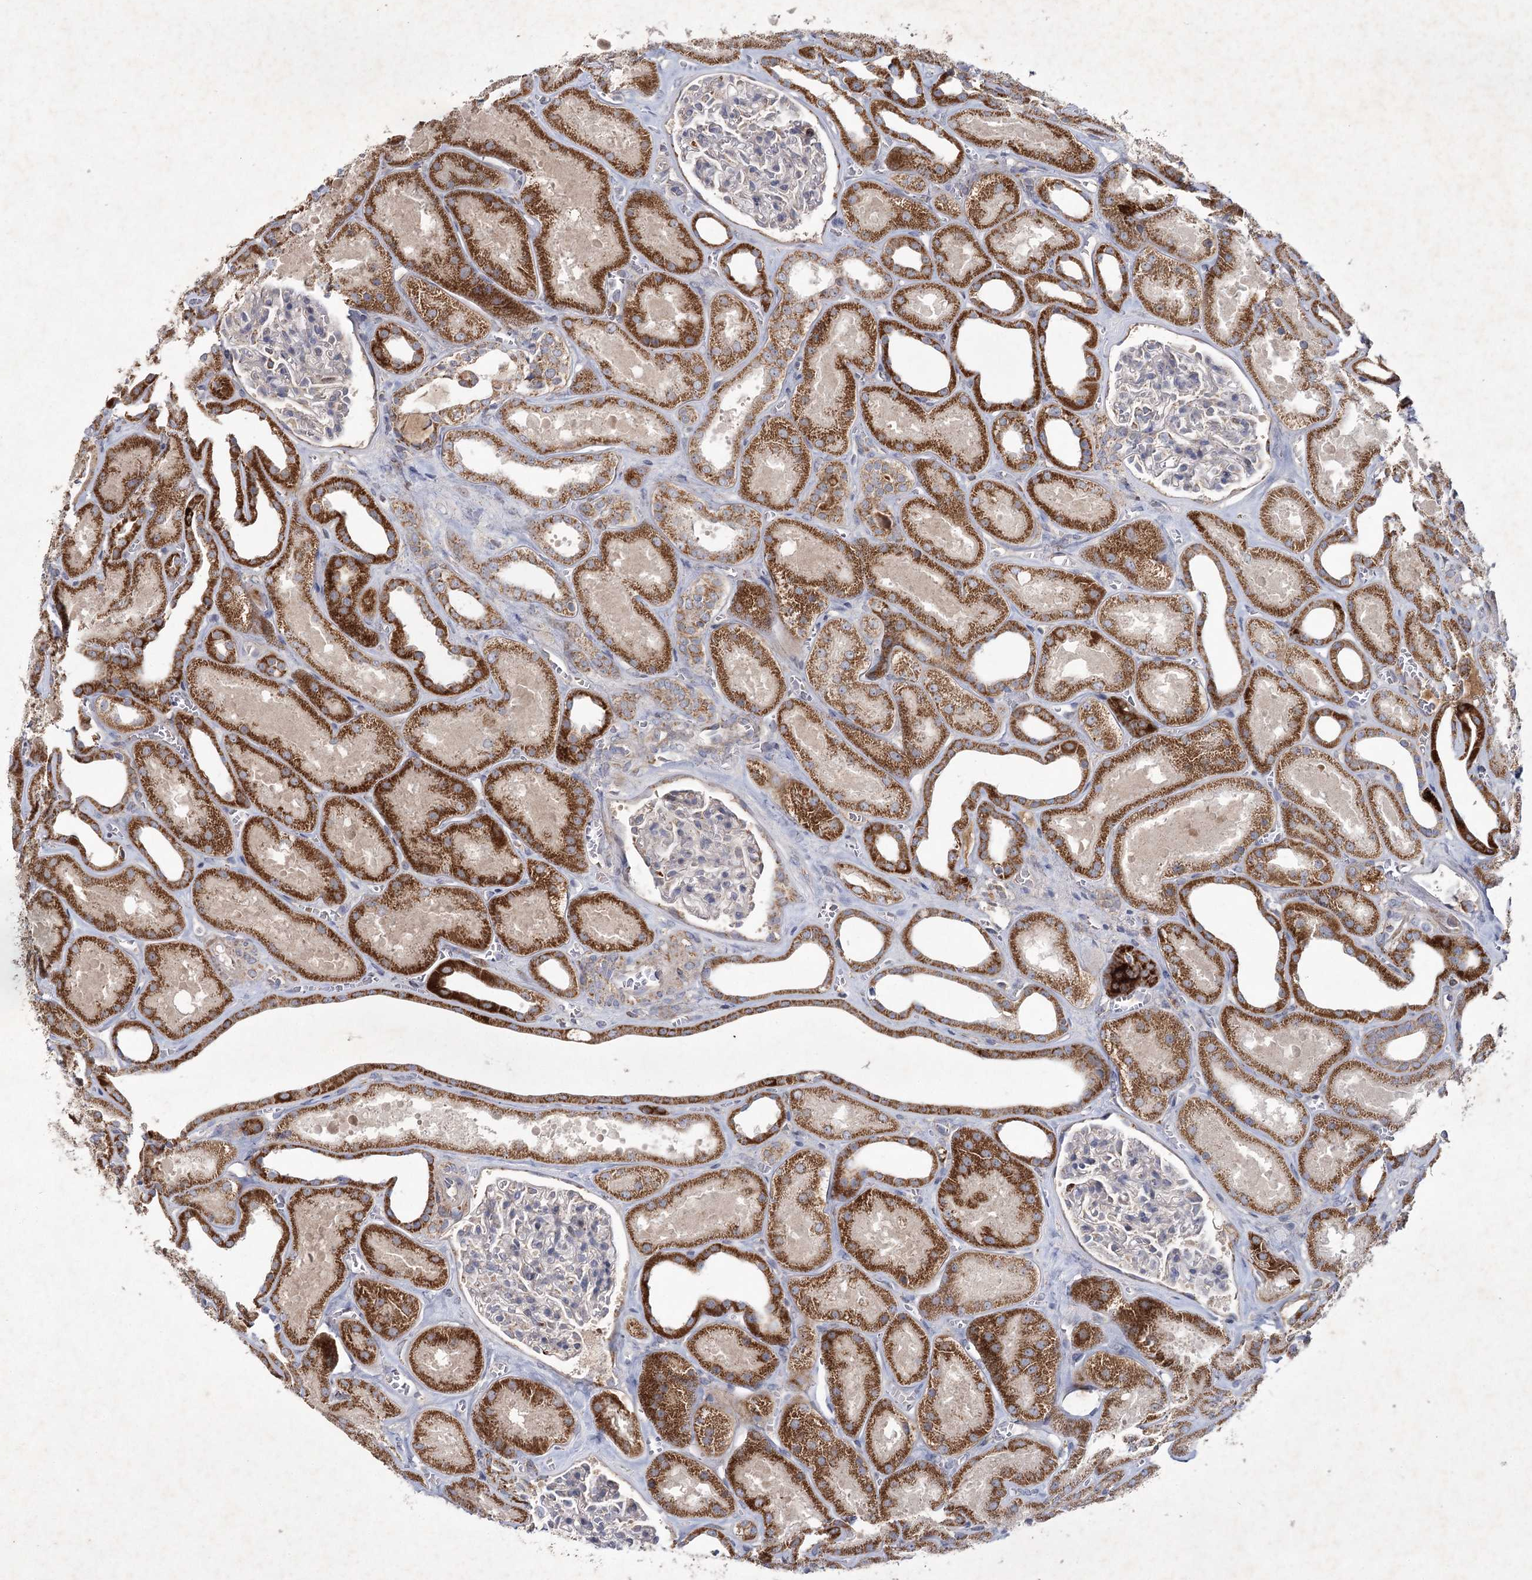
{"staining": {"intensity": "negative", "quantity": "none", "location": "none"}, "tissue": "kidney", "cell_type": "Cells in glomeruli", "image_type": "normal", "snomed": [{"axis": "morphology", "description": "Normal tissue, NOS"}, {"axis": "morphology", "description": "Adenocarcinoma, NOS"}, {"axis": "topography", "description": "Kidney"}], "caption": "Human kidney stained for a protein using immunohistochemistry reveals no positivity in cells in glomeruli.", "gene": "MRPL44", "patient": {"sex": "female", "age": 68}}